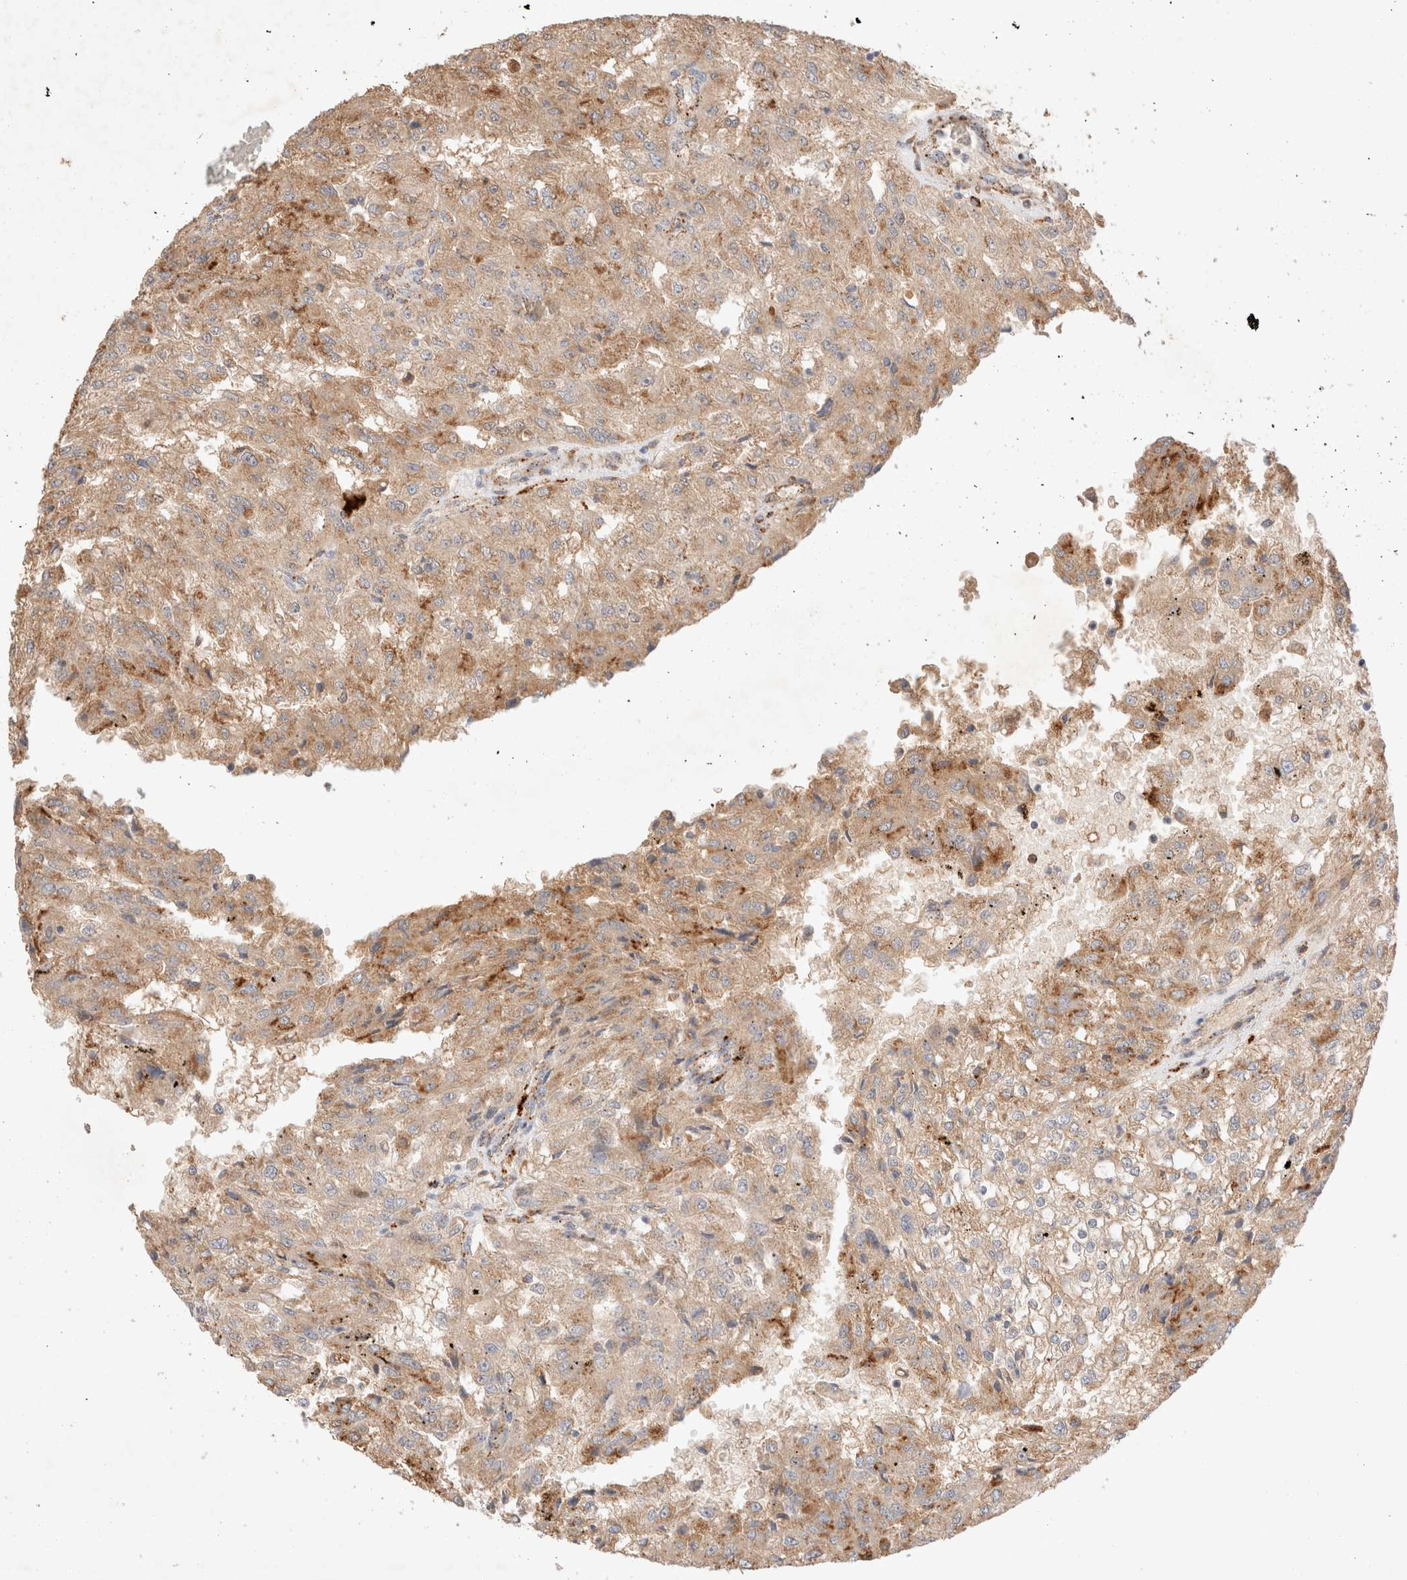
{"staining": {"intensity": "moderate", "quantity": ">75%", "location": "cytoplasmic/membranous"}, "tissue": "renal cancer", "cell_type": "Tumor cells", "image_type": "cancer", "snomed": [{"axis": "morphology", "description": "Adenocarcinoma, NOS"}, {"axis": "topography", "description": "Kidney"}], "caption": "About >75% of tumor cells in renal cancer (adenocarcinoma) display moderate cytoplasmic/membranous protein expression as visualized by brown immunohistochemical staining.", "gene": "RABEPK", "patient": {"sex": "female", "age": 54}}